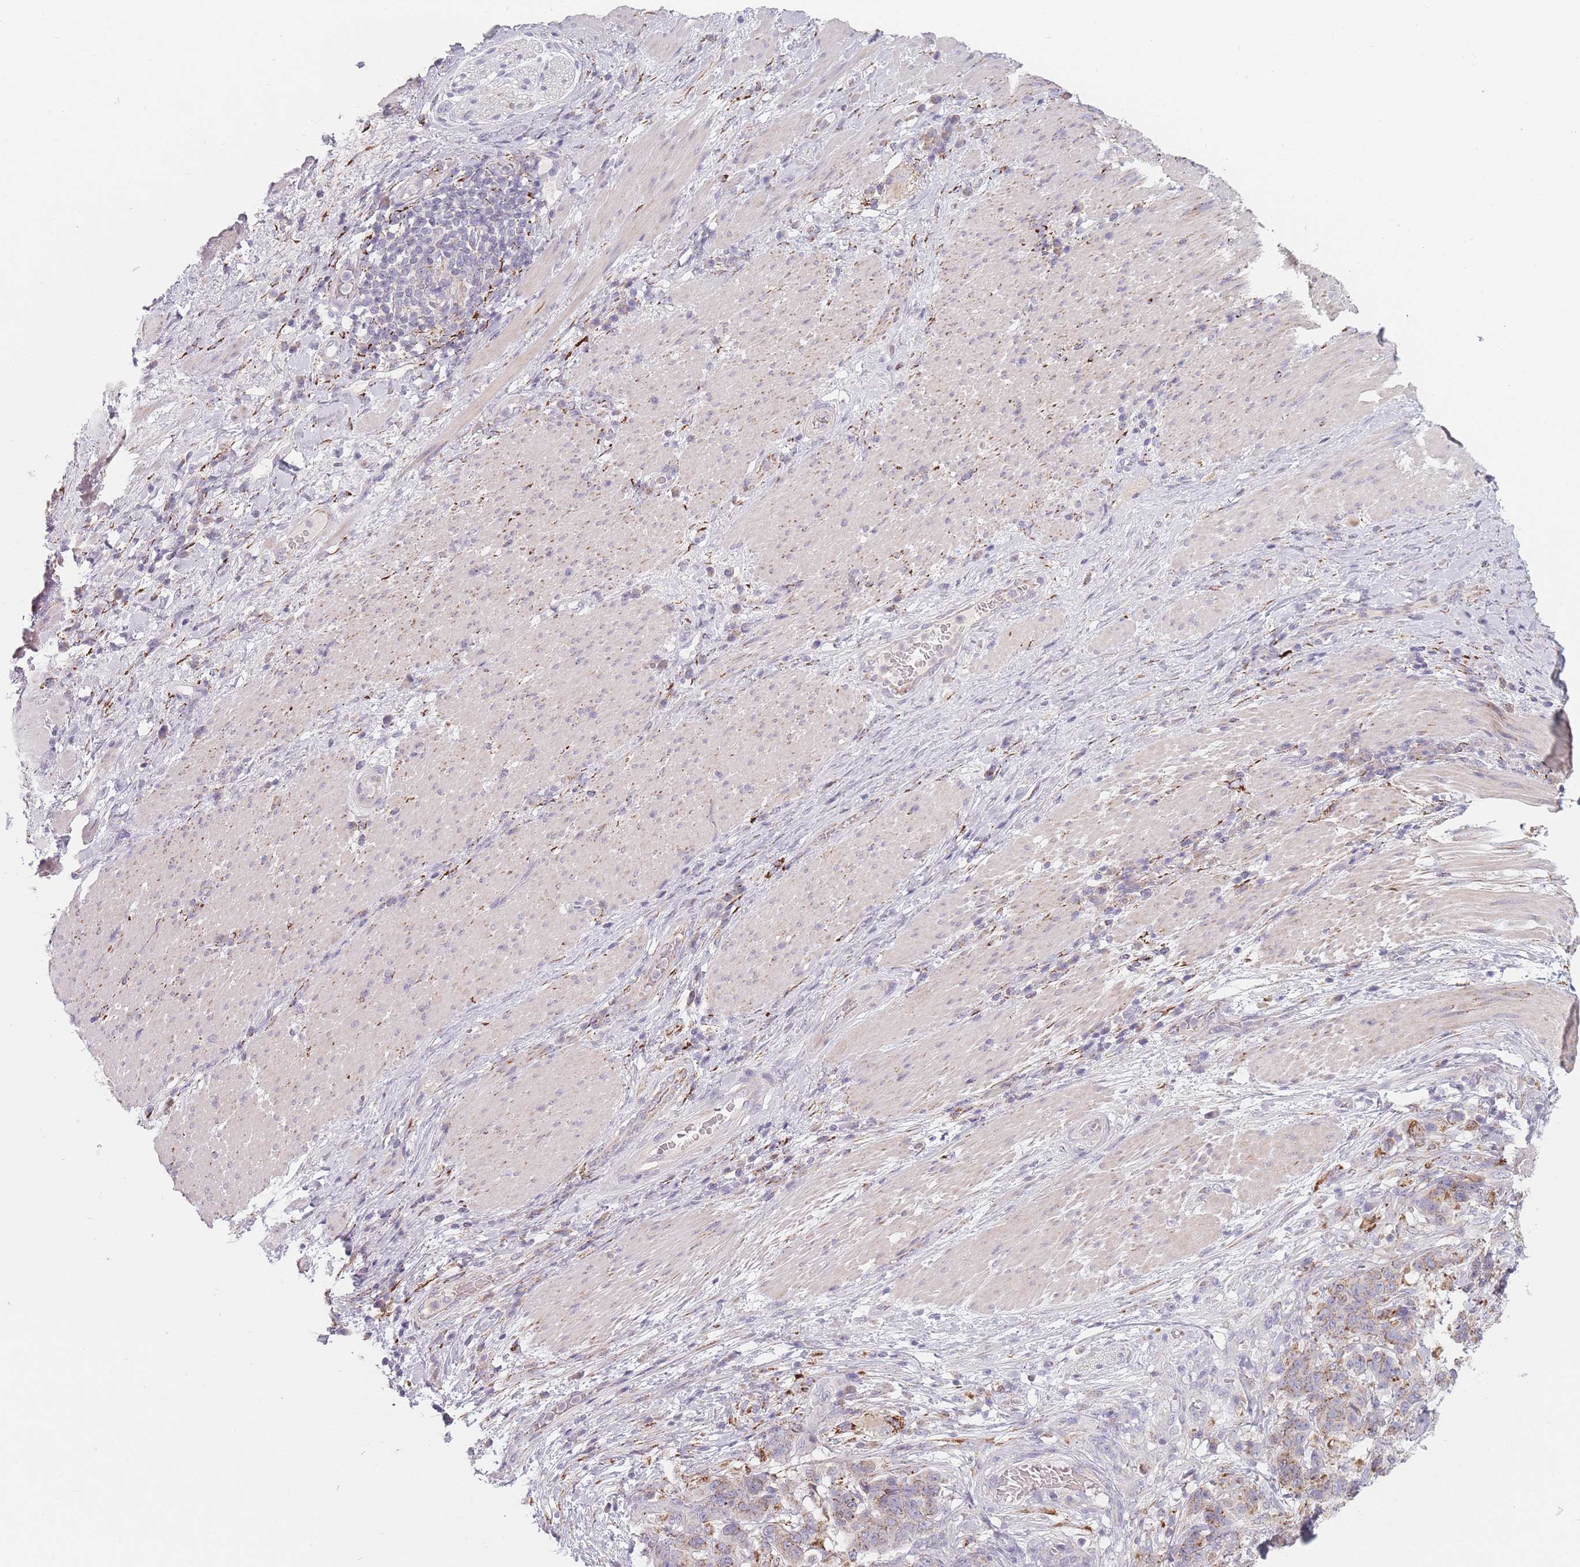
{"staining": {"intensity": "weak", "quantity": "25%-75%", "location": "cytoplasmic/membranous"}, "tissue": "stomach cancer", "cell_type": "Tumor cells", "image_type": "cancer", "snomed": [{"axis": "morphology", "description": "Normal tissue, NOS"}, {"axis": "morphology", "description": "Adenocarcinoma, NOS"}, {"axis": "topography", "description": "Stomach"}], "caption": "Stomach cancer (adenocarcinoma) stained with immunohistochemistry displays weak cytoplasmic/membranous expression in about 25%-75% of tumor cells.", "gene": "PEX11B", "patient": {"sex": "female", "age": 64}}